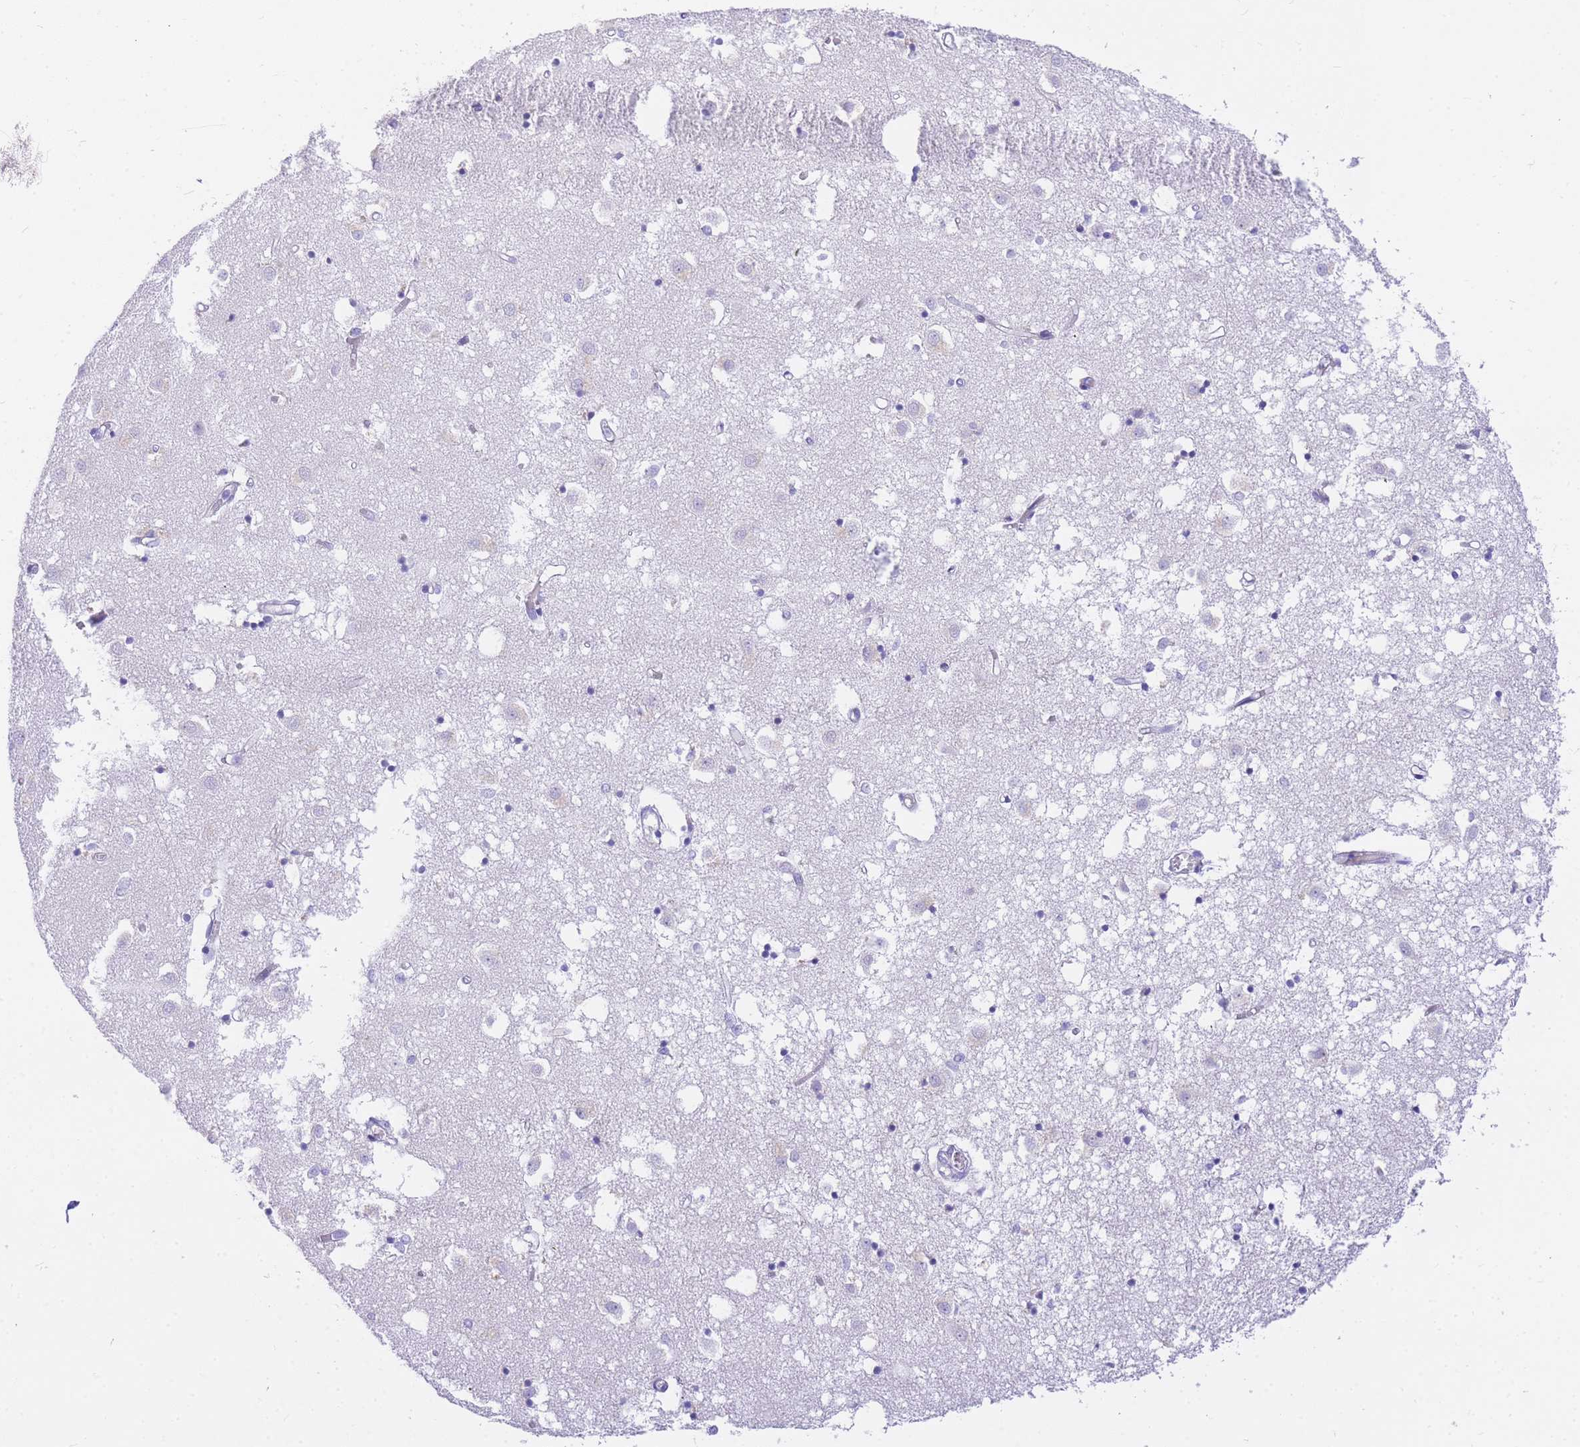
{"staining": {"intensity": "negative", "quantity": "none", "location": "none"}, "tissue": "caudate", "cell_type": "Glial cells", "image_type": "normal", "snomed": [{"axis": "morphology", "description": "Normal tissue, NOS"}, {"axis": "topography", "description": "Lateral ventricle wall"}], "caption": "The histopathology image reveals no staining of glial cells in benign caudate. (Brightfield microscopy of DAB immunohistochemistry (IHC) at high magnification).", "gene": "UPK1A", "patient": {"sex": "male", "age": 70}}